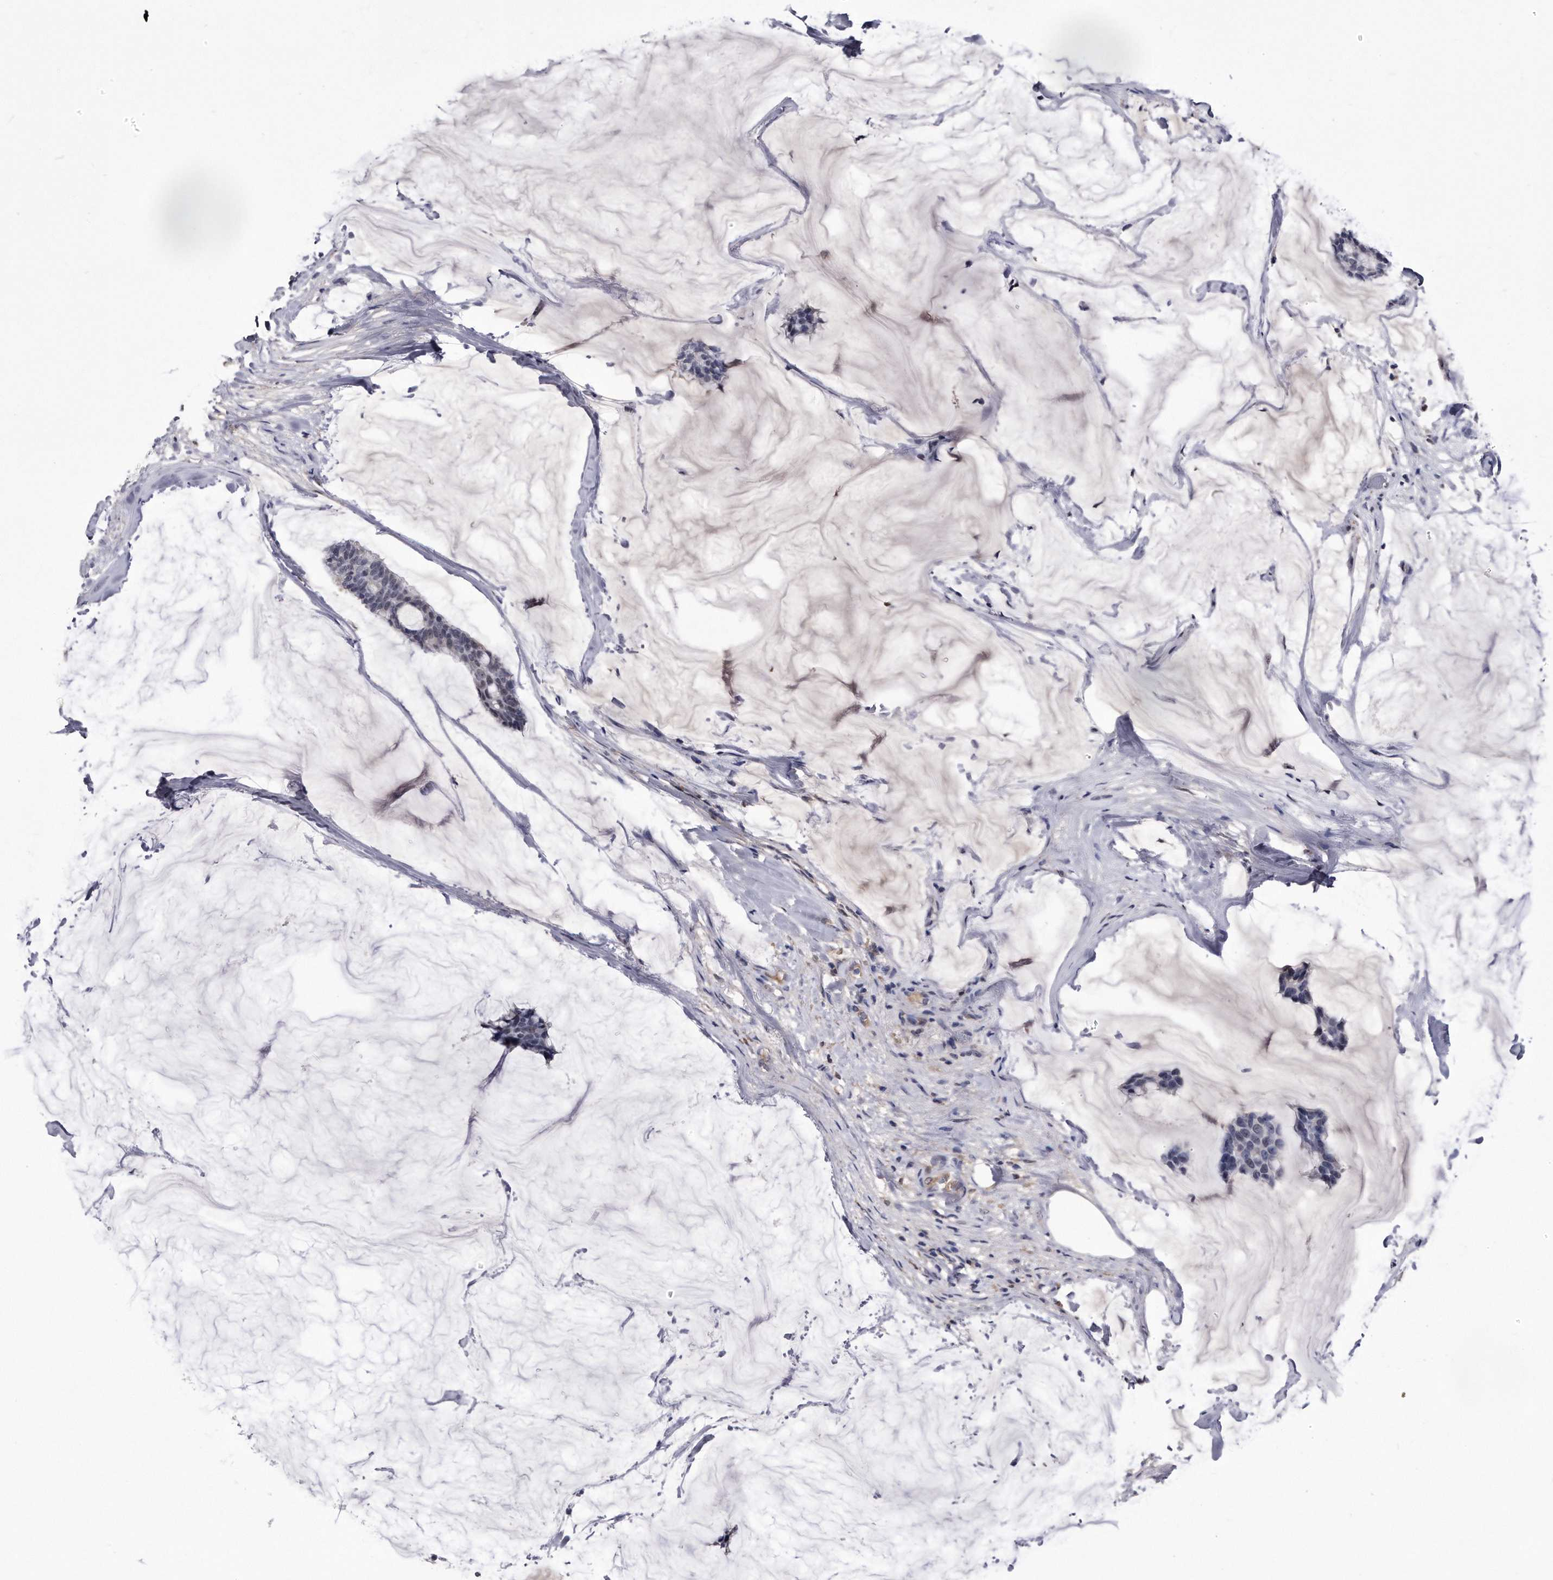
{"staining": {"intensity": "negative", "quantity": "none", "location": "none"}, "tissue": "breast cancer", "cell_type": "Tumor cells", "image_type": "cancer", "snomed": [{"axis": "morphology", "description": "Duct carcinoma"}, {"axis": "topography", "description": "Breast"}], "caption": "A histopathology image of human intraductal carcinoma (breast) is negative for staining in tumor cells.", "gene": "KCTD8", "patient": {"sex": "female", "age": 93}}